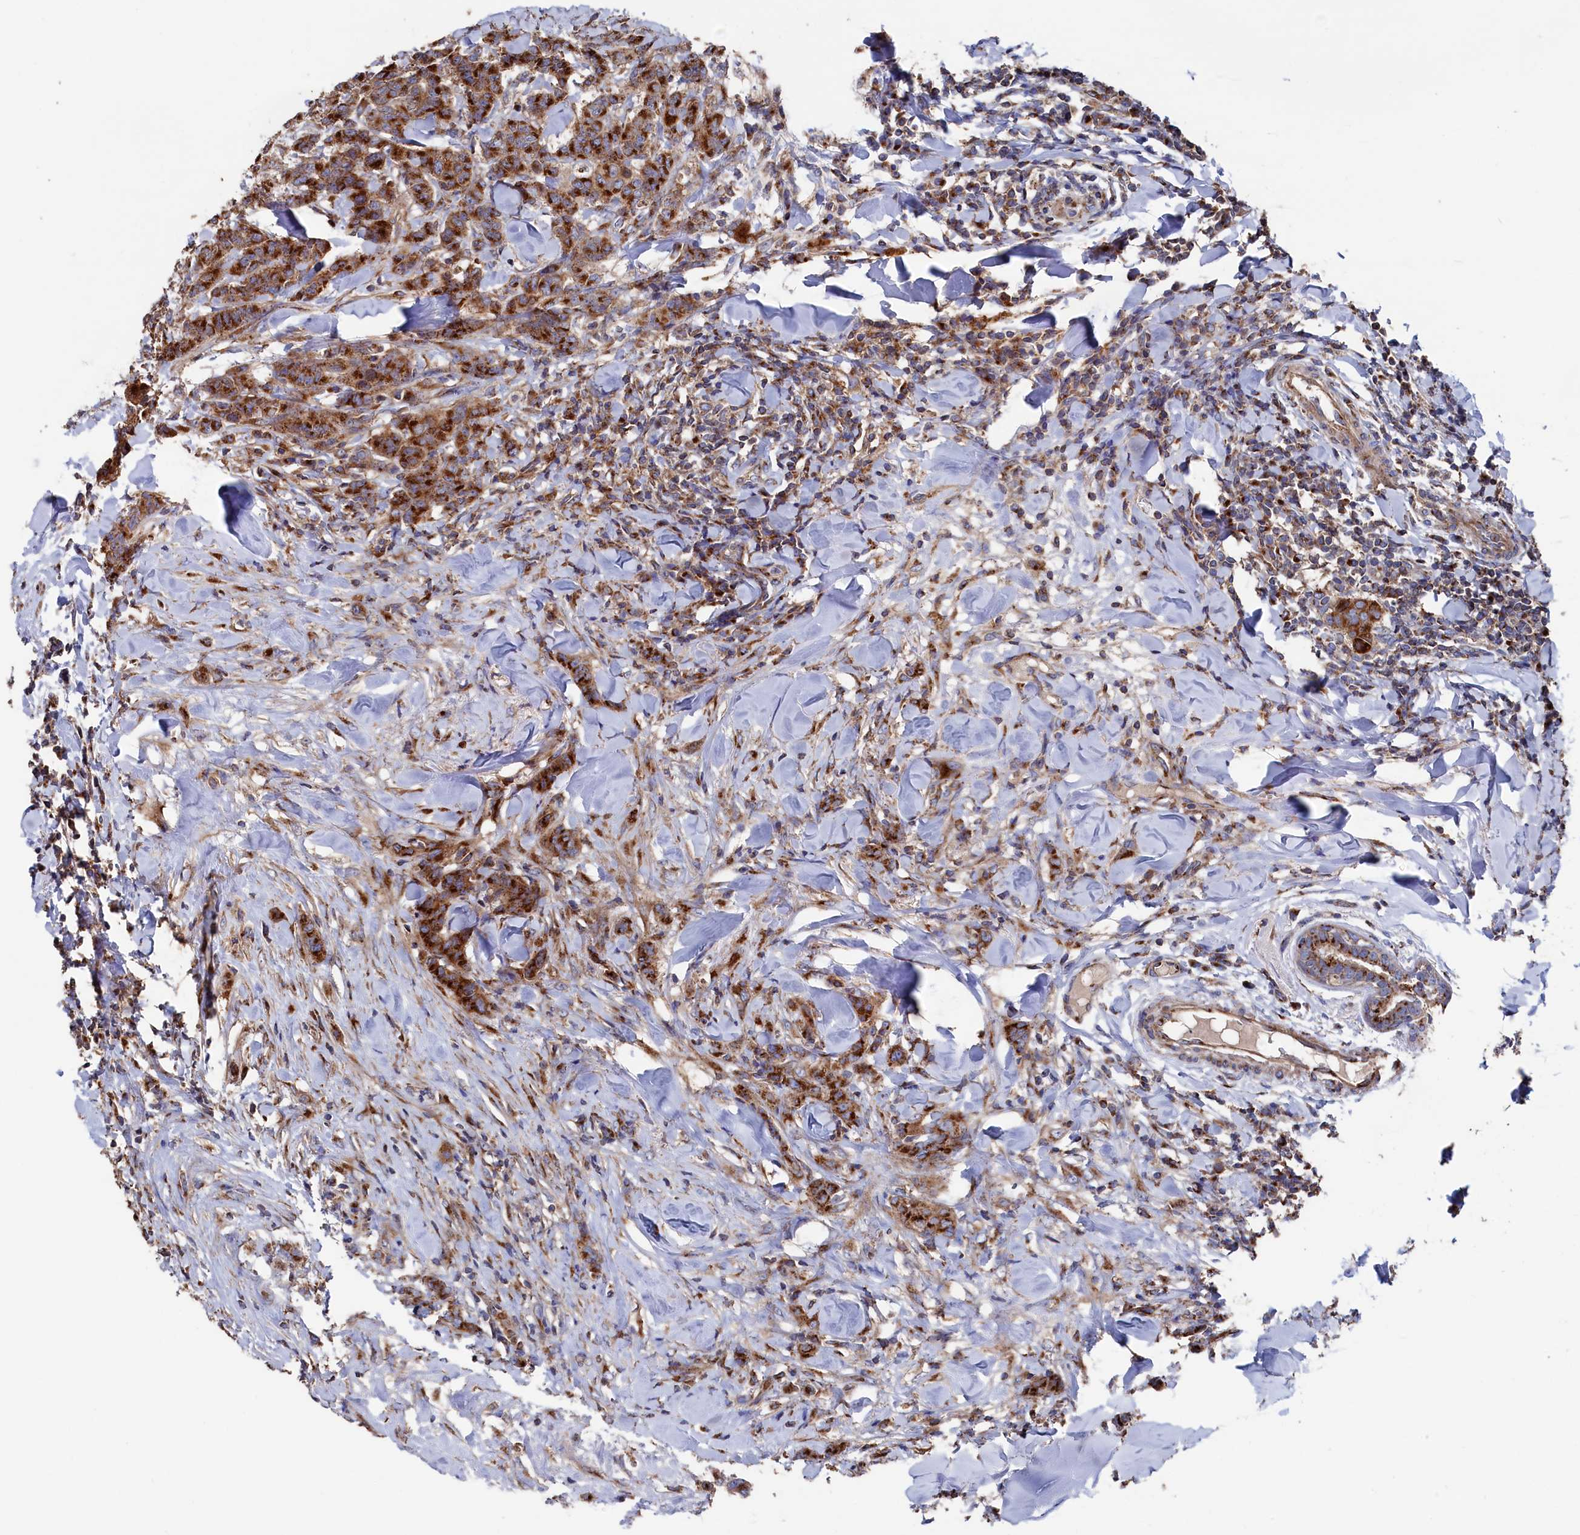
{"staining": {"intensity": "strong", "quantity": ">75%", "location": "cytoplasmic/membranous"}, "tissue": "breast cancer", "cell_type": "Tumor cells", "image_type": "cancer", "snomed": [{"axis": "morphology", "description": "Duct carcinoma"}, {"axis": "topography", "description": "Breast"}], "caption": "Immunohistochemistry of human breast cancer (invasive ductal carcinoma) reveals high levels of strong cytoplasmic/membranous staining in approximately >75% of tumor cells.", "gene": "PRRC1", "patient": {"sex": "female", "age": 40}}